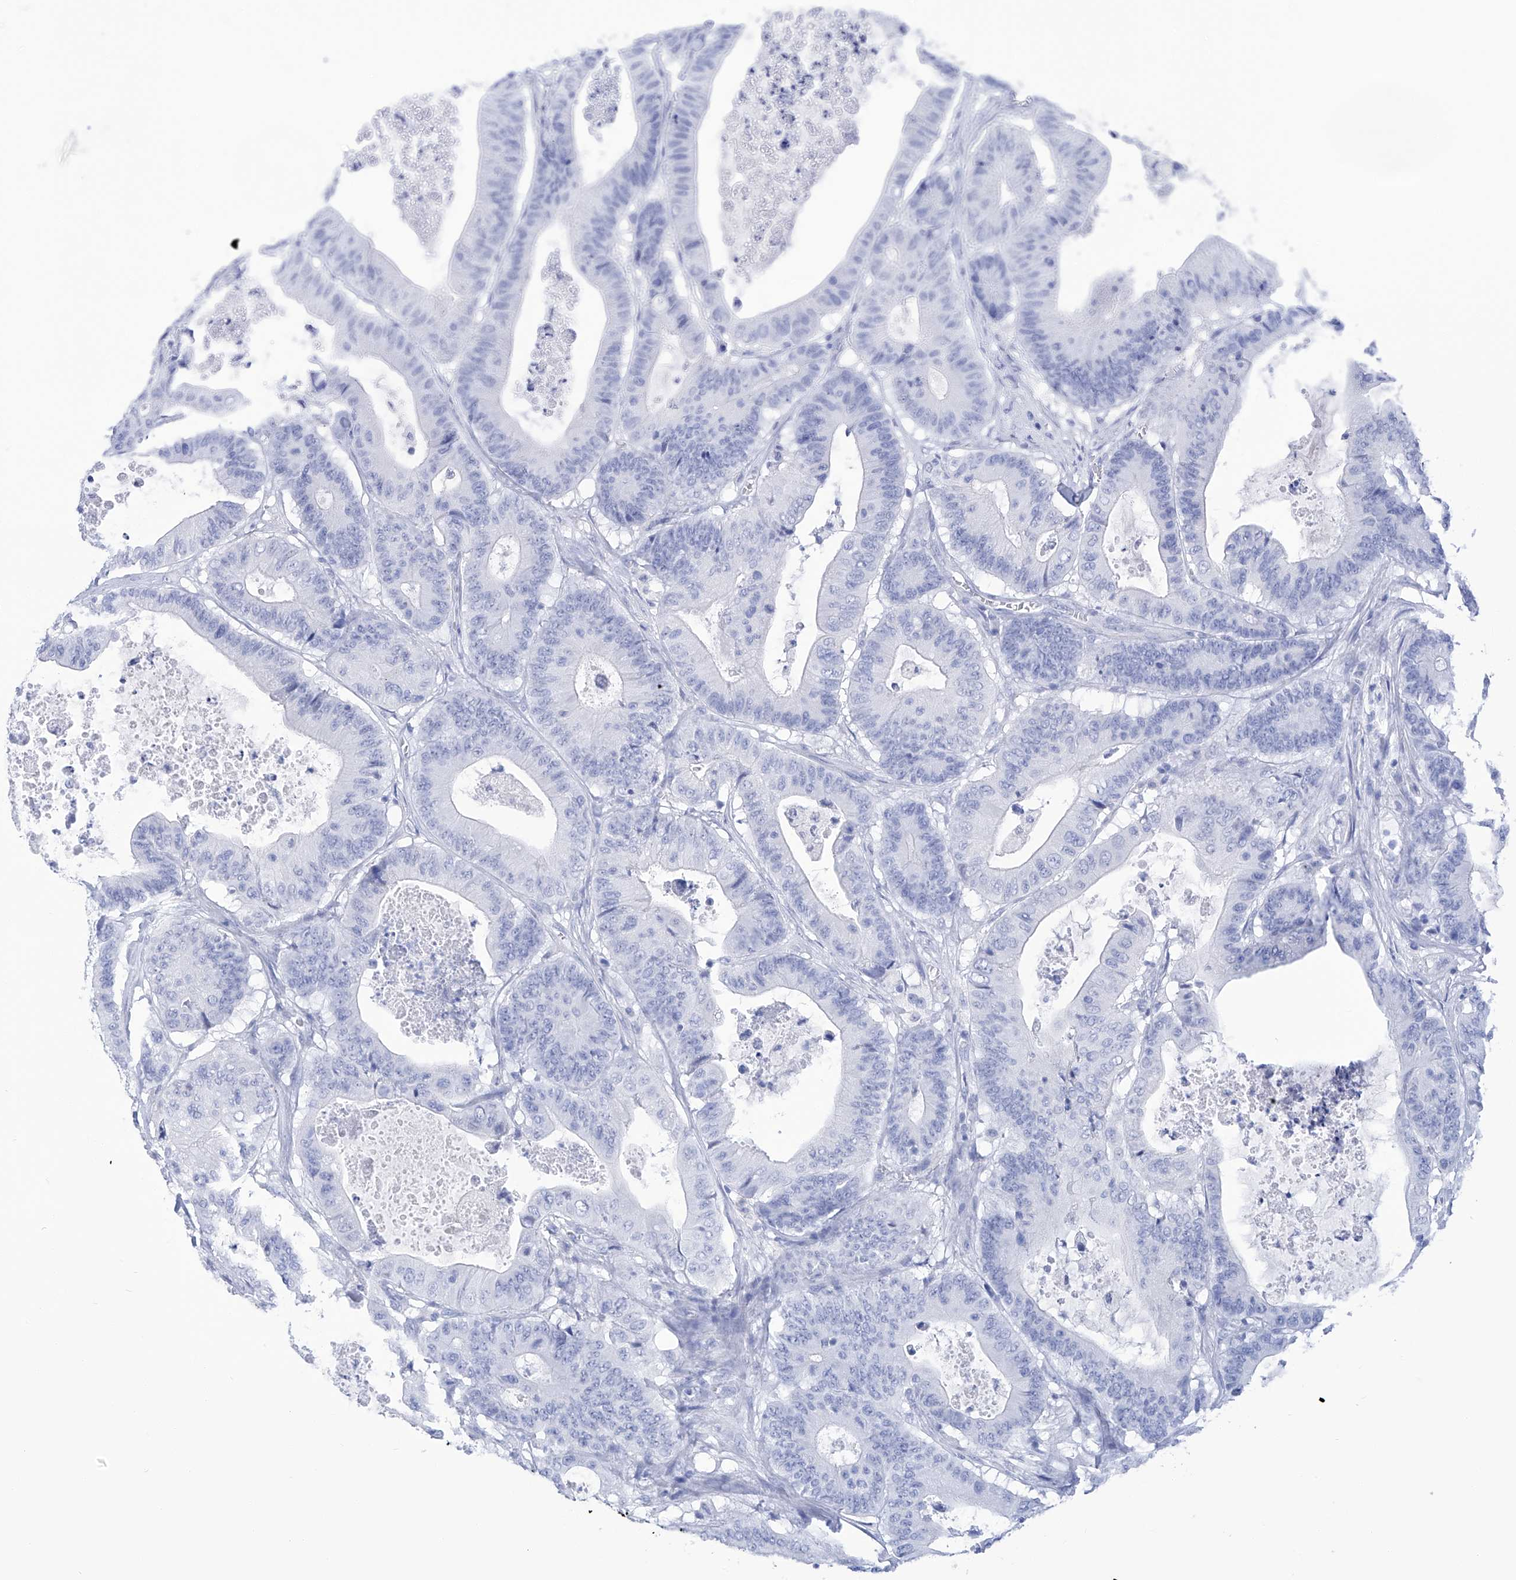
{"staining": {"intensity": "negative", "quantity": "none", "location": "none"}, "tissue": "colorectal cancer", "cell_type": "Tumor cells", "image_type": "cancer", "snomed": [{"axis": "morphology", "description": "Adenocarcinoma, NOS"}, {"axis": "topography", "description": "Colon"}], "caption": "High power microscopy micrograph of an IHC histopathology image of colorectal cancer, revealing no significant expression in tumor cells. Nuclei are stained in blue.", "gene": "FLG", "patient": {"sex": "female", "age": 84}}